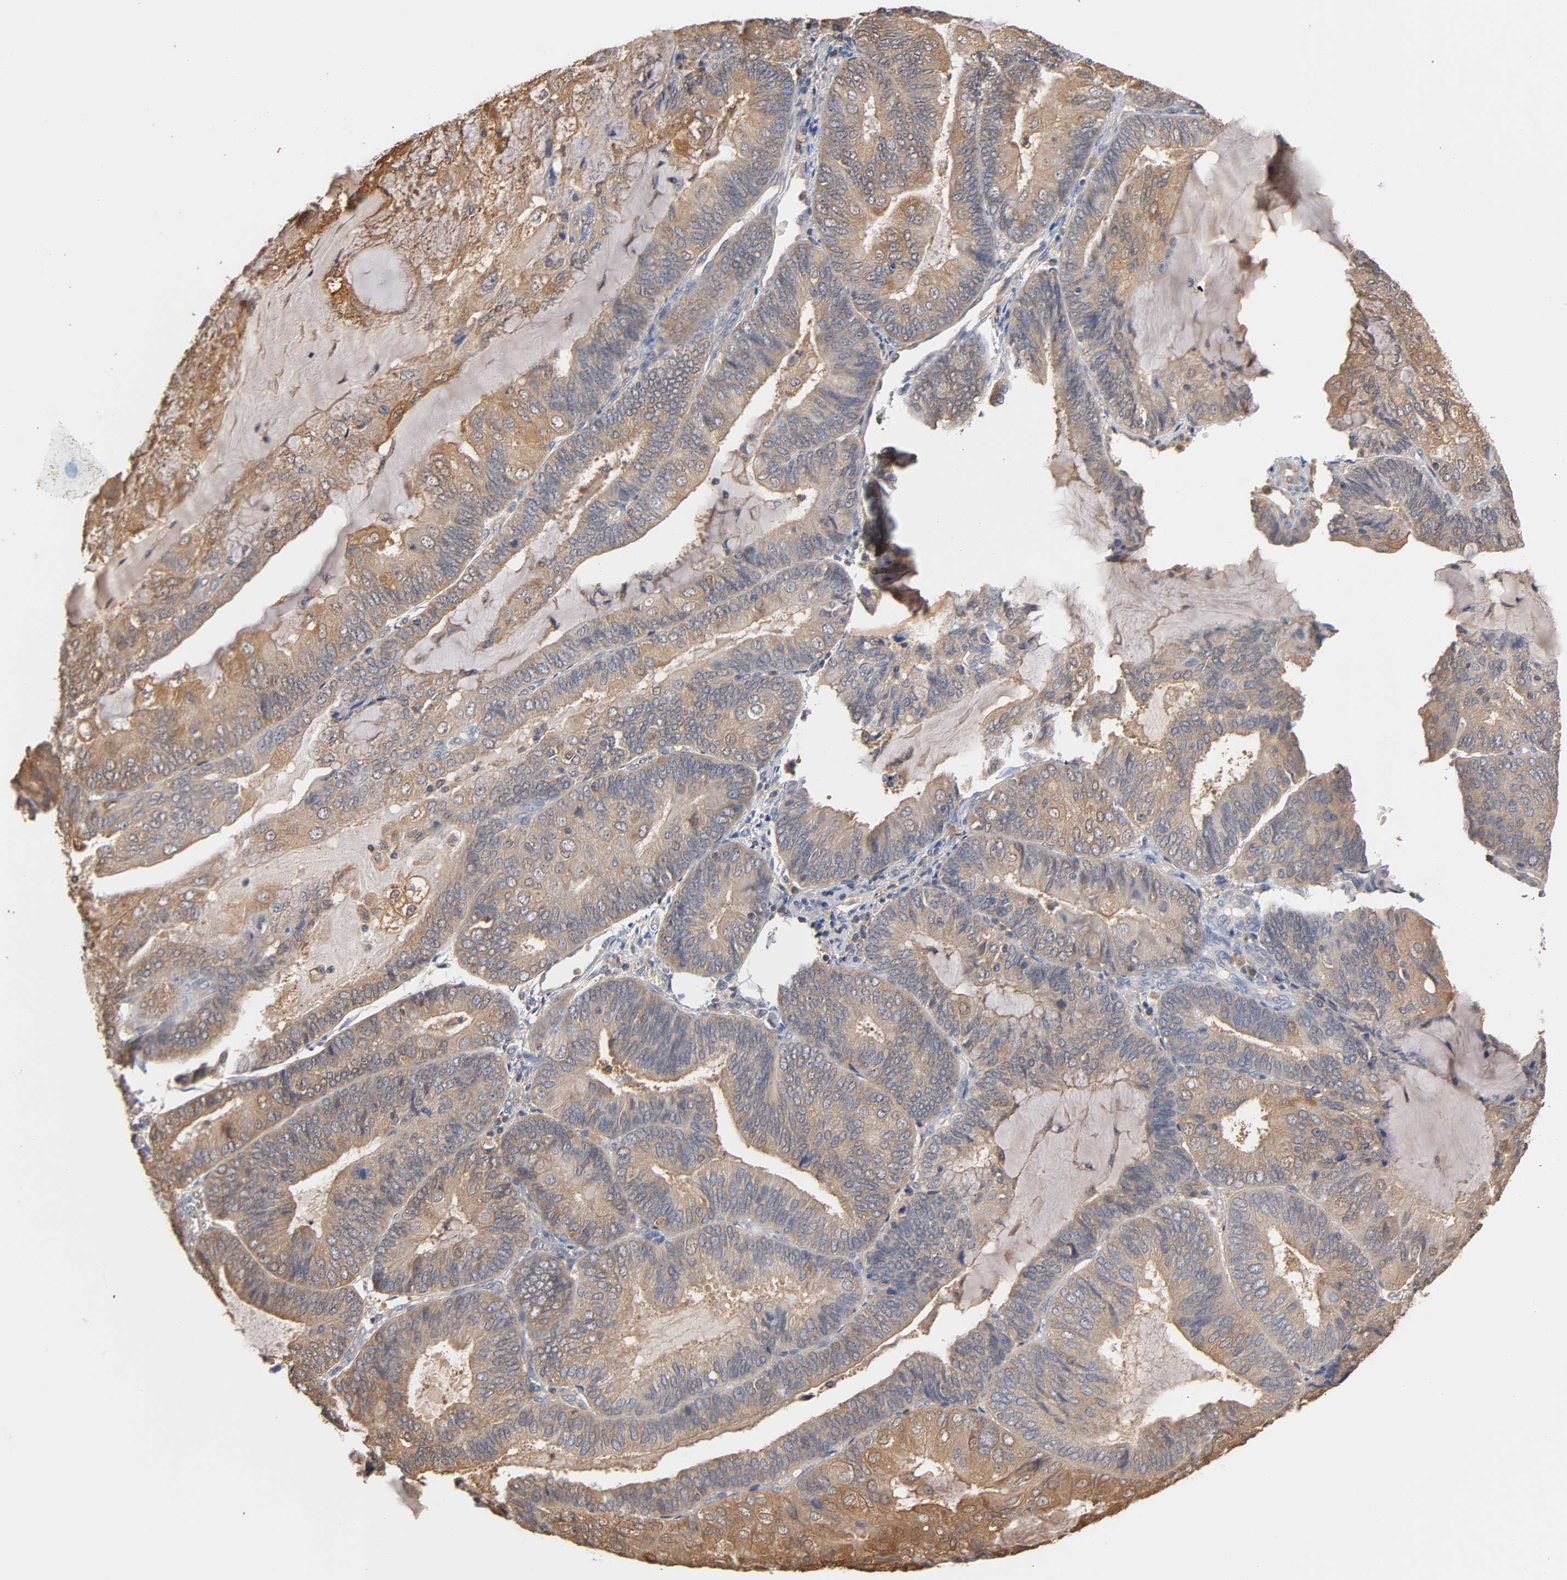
{"staining": {"intensity": "weak", "quantity": ">75%", "location": "cytoplasmic/membranous"}, "tissue": "endometrial cancer", "cell_type": "Tumor cells", "image_type": "cancer", "snomed": [{"axis": "morphology", "description": "Adenocarcinoma, NOS"}, {"axis": "topography", "description": "Endometrium"}], "caption": "Human endometrial cancer stained with a brown dye shows weak cytoplasmic/membranous positive staining in about >75% of tumor cells.", "gene": "ALDOA", "patient": {"sex": "female", "age": 81}}